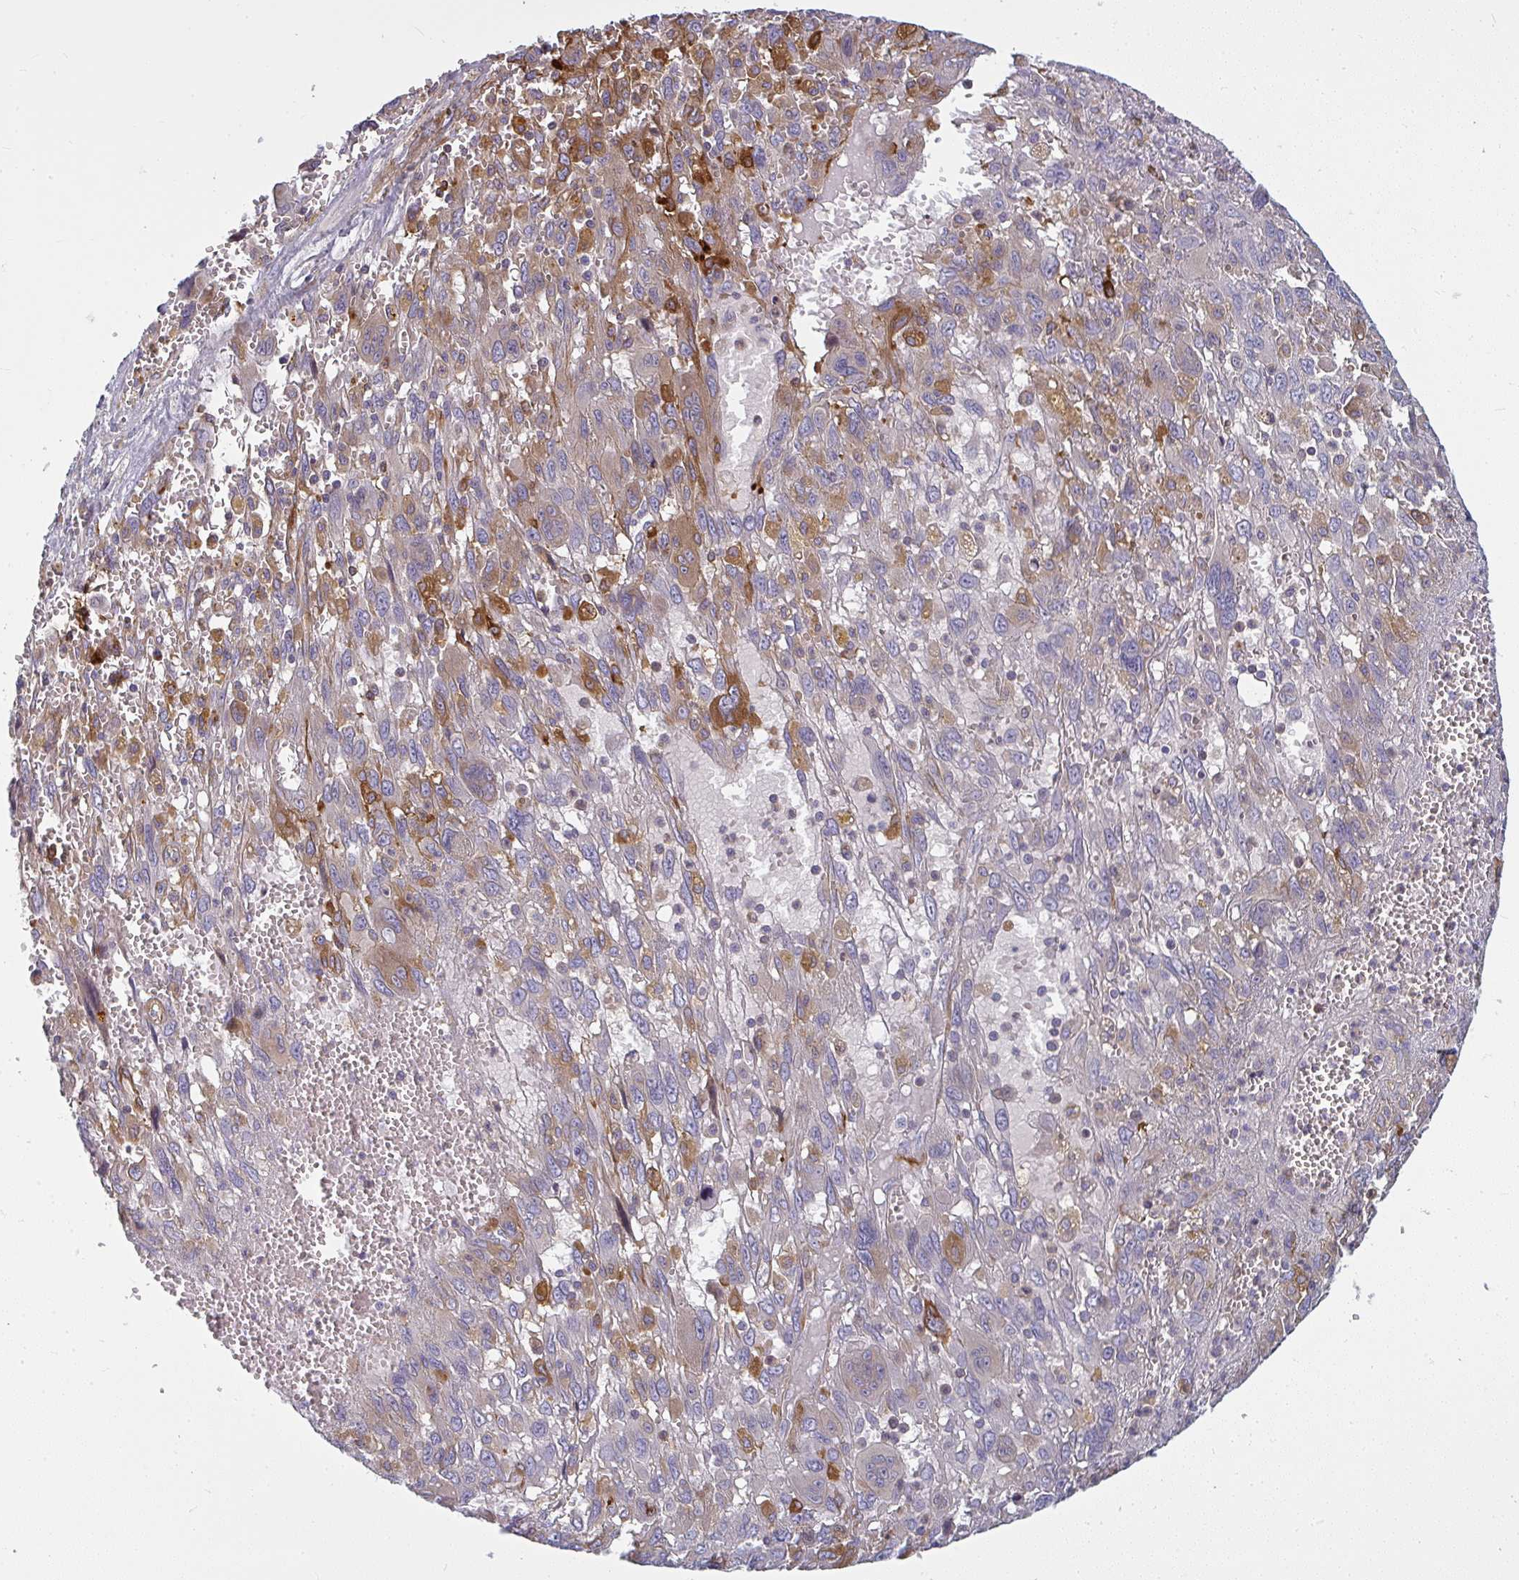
{"staining": {"intensity": "moderate", "quantity": "<25%", "location": "cytoplasmic/membranous"}, "tissue": "pancreatic cancer", "cell_type": "Tumor cells", "image_type": "cancer", "snomed": [{"axis": "morphology", "description": "Adenocarcinoma, NOS"}, {"axis": "topography", "description": "Pancreas"}], "caption": "A histopathology image of human adenocarcinoma (pancreatic) stained for a protein demonstrates moderate cytoplasmic/membranous brown staining in tumor cells.", "gene": "IFIT3", "patient": {"sex": "female", "age": 47}}